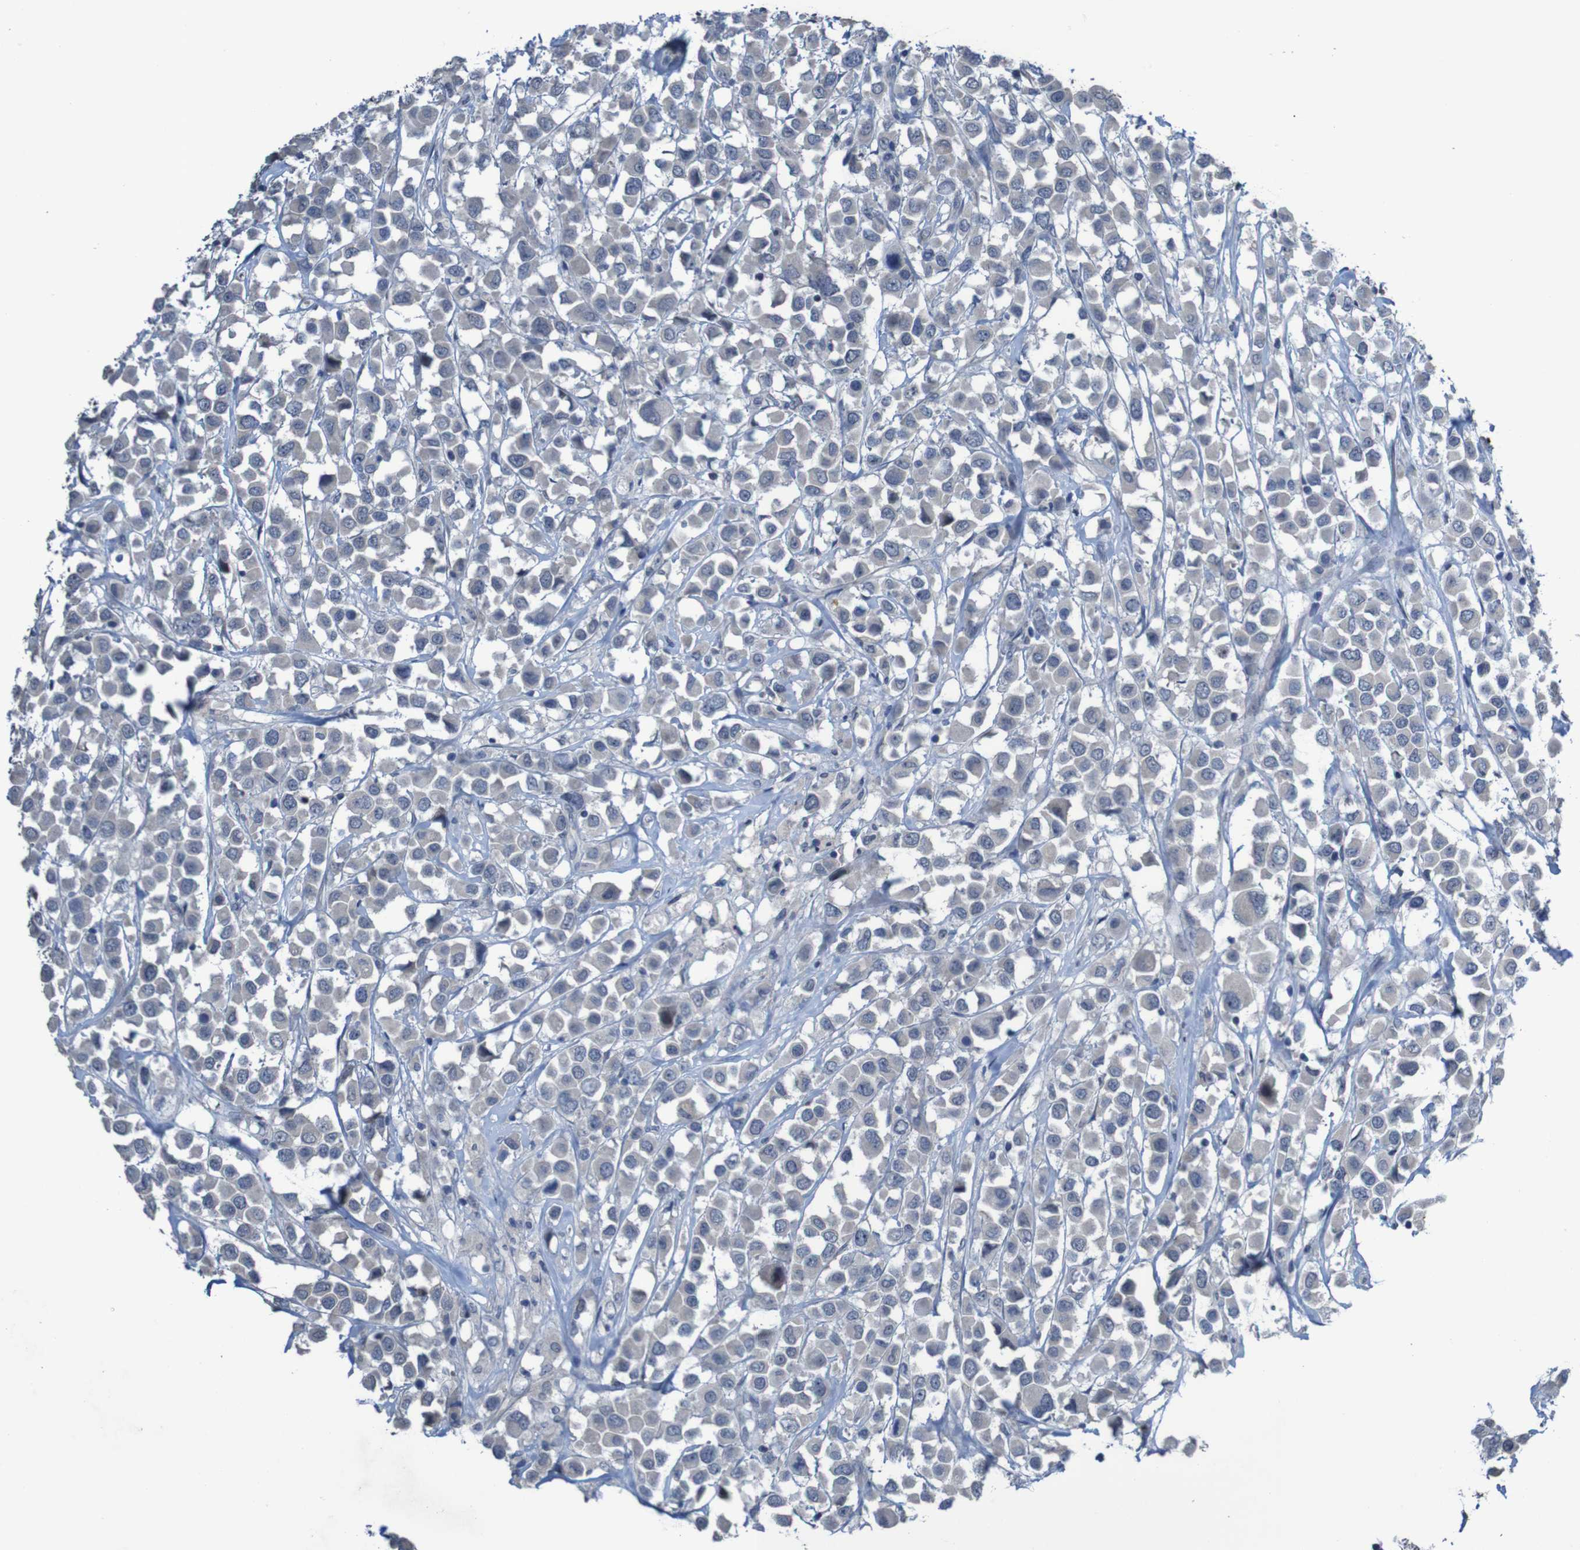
{"staining": {"intensity": "negative", "quantity": "none", "location": "none"}, "tissue": "breast cancer", "cell_type": "Tumor cells", "image_type": "cancer", "snomed": [{"axis": "morphology", "description": "Duct carcinoma"}, {"axis": "topography", "description": "Breast"}], "caption": "An image of breast infiltrating ductal carcinoma stained for a protein shows no brown staining in tumor cells.", "gene": "CLDN18", "patient": {"sex": "female", "age": 61}}